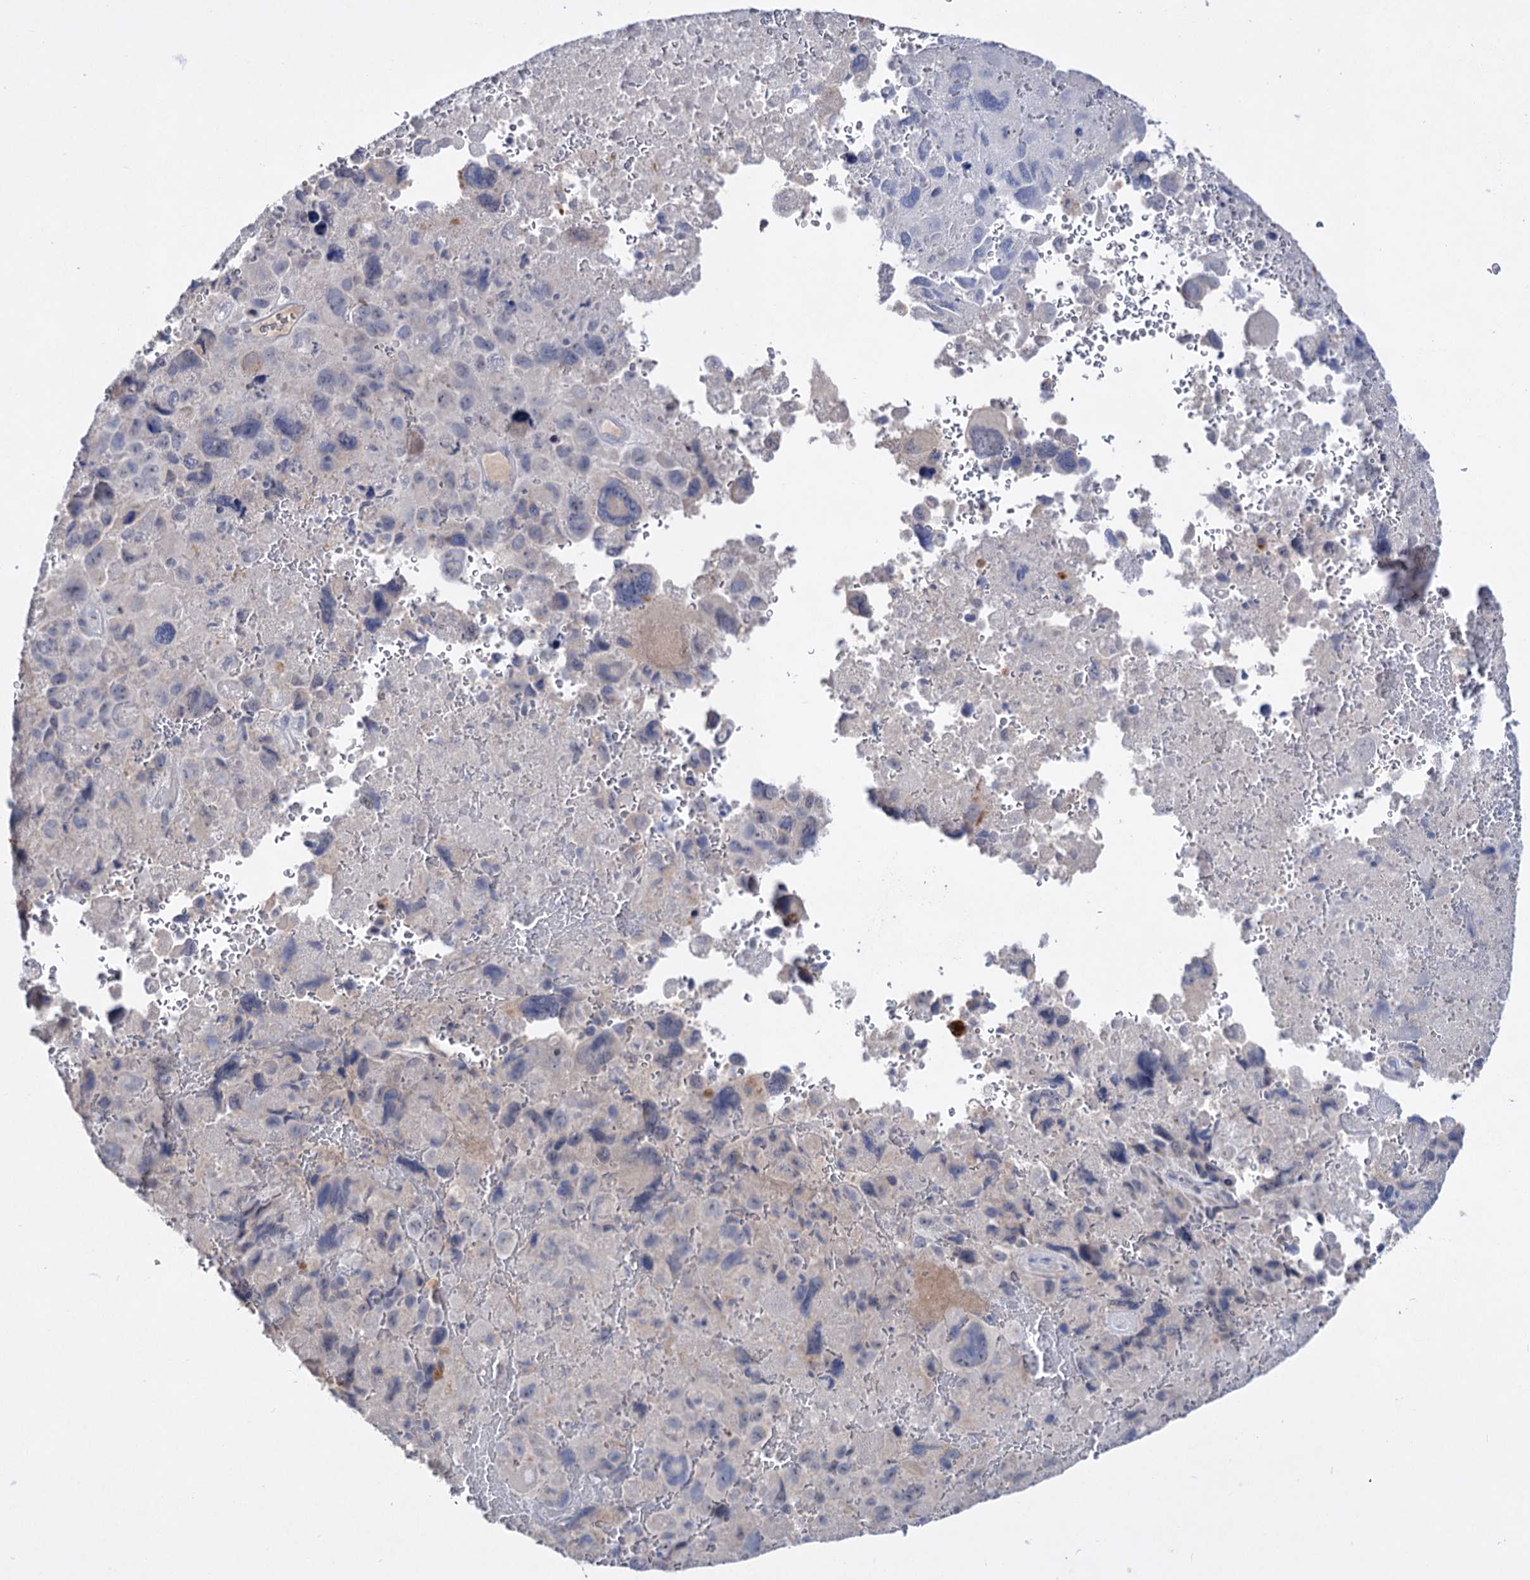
{"staining": {"intensity": "negative", "quantity": "none", "location": "none"}, "tissue": "melanoma", "cell_type": "Tumor cells", "image_type": "cancer", "snomed": [{"axis": "morphology", "description": "Malignant melanoma, Metastatic site"}, {"axis": "topography", "description": "Brain"}], "caption": "Tumor cells are negative for protein expression in human malignant melanoma (metastatic site).", "gene": "ATP4A", "patient": {"sex": "female", "age": 53}}